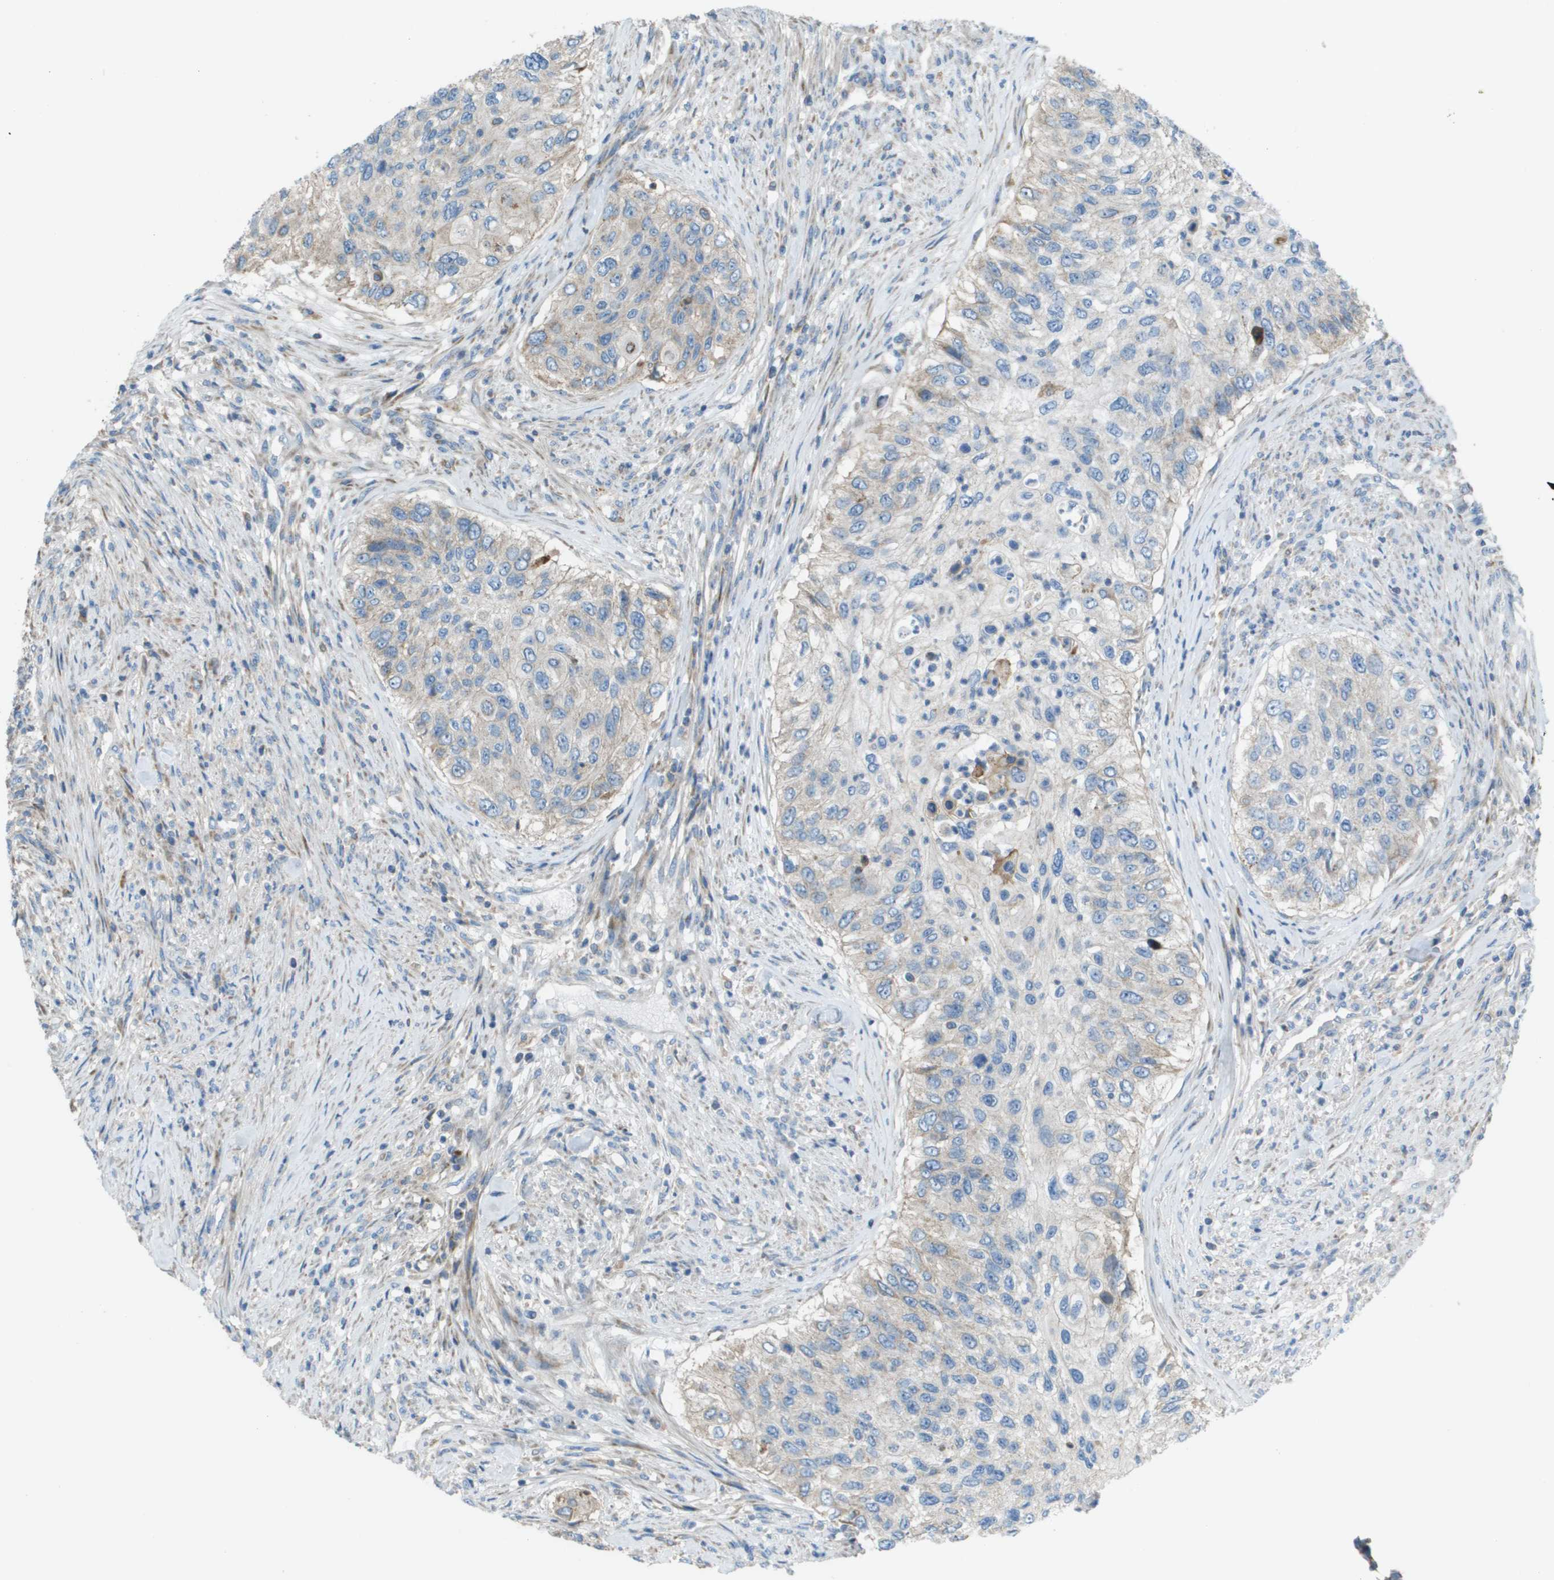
{"staining": {"intensity": "weak", "quantity": "<25%", "location": "cytoplasmic/membranous"}, "tissue": "urothelial cancer", "cell_type": "Tumor cells", "image_type": "cancer", "snomed": [{"axis": "morphology", "description": "Urothelial carcinoma, High grade"}, {"axis": "topography", "description": "Urinary bladder"}], "caption": "IHC histopathology image of human urothelial cancer stained for a protein (brown), which exhibits no expression in tumor cells.", "gene": "GALNT6", "patient": {"sex": "female", "age": 60}}